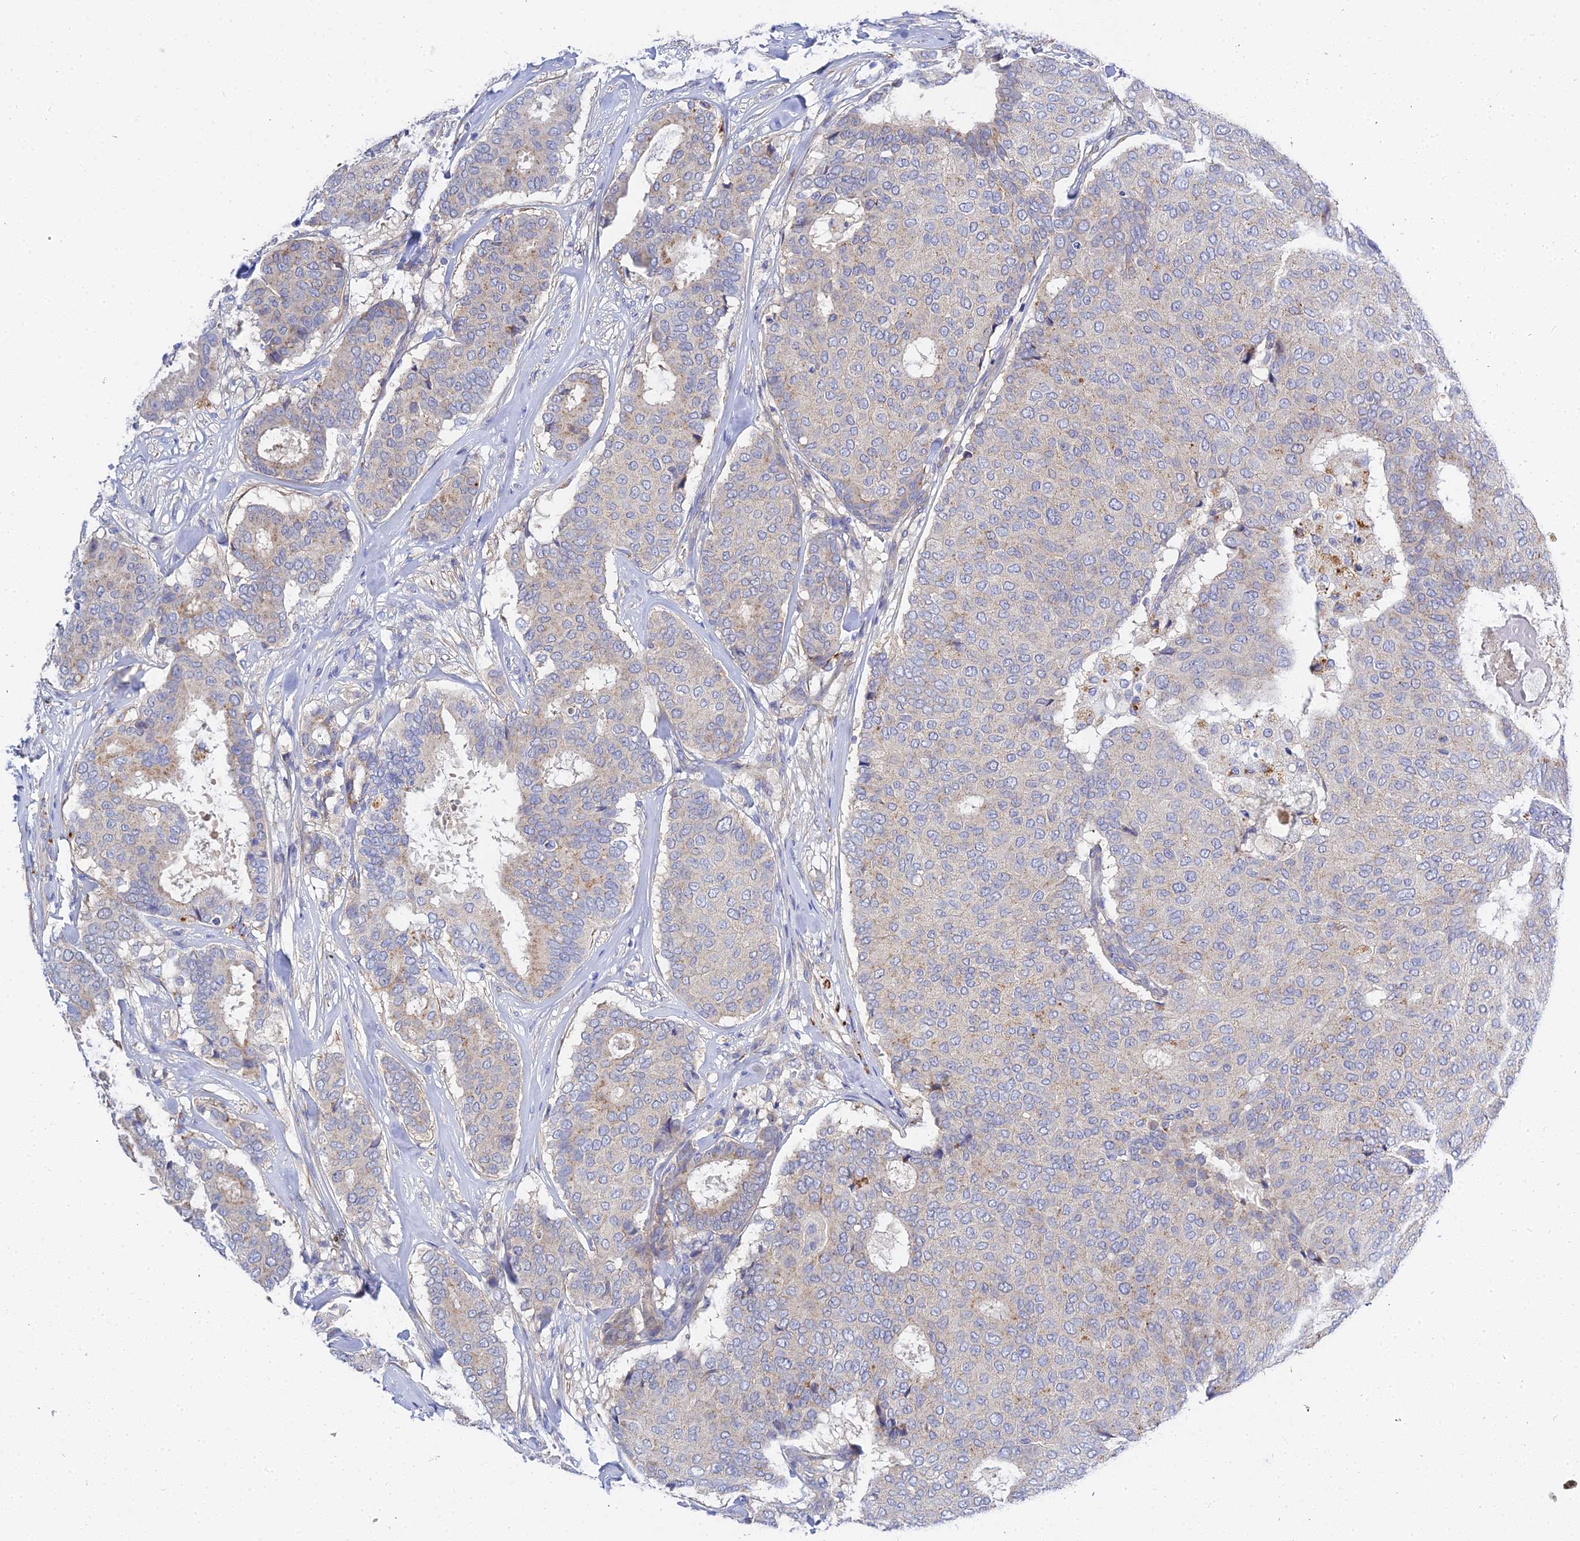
{"staining": {"intensity": "moderate", "quantity": "<25%", "location": "cytoplasmic/membranous"}, "tissue": "breast cancer", "cell_type": "Tumor cells", "image_type": "cancer", "snomed": [{"axis": "morphology", "description": "Duct carcinoma"}, {"axis": "topography", "description": "Breast"}], "caption": "Immunohistochemical staining of human breast cancer displays low levels of moderate cytoplasmic/membranous positivity in about <25% of tumor cells.", "gene": "APOBEC3H", "patient": {"sex": "female", "age": 75}}